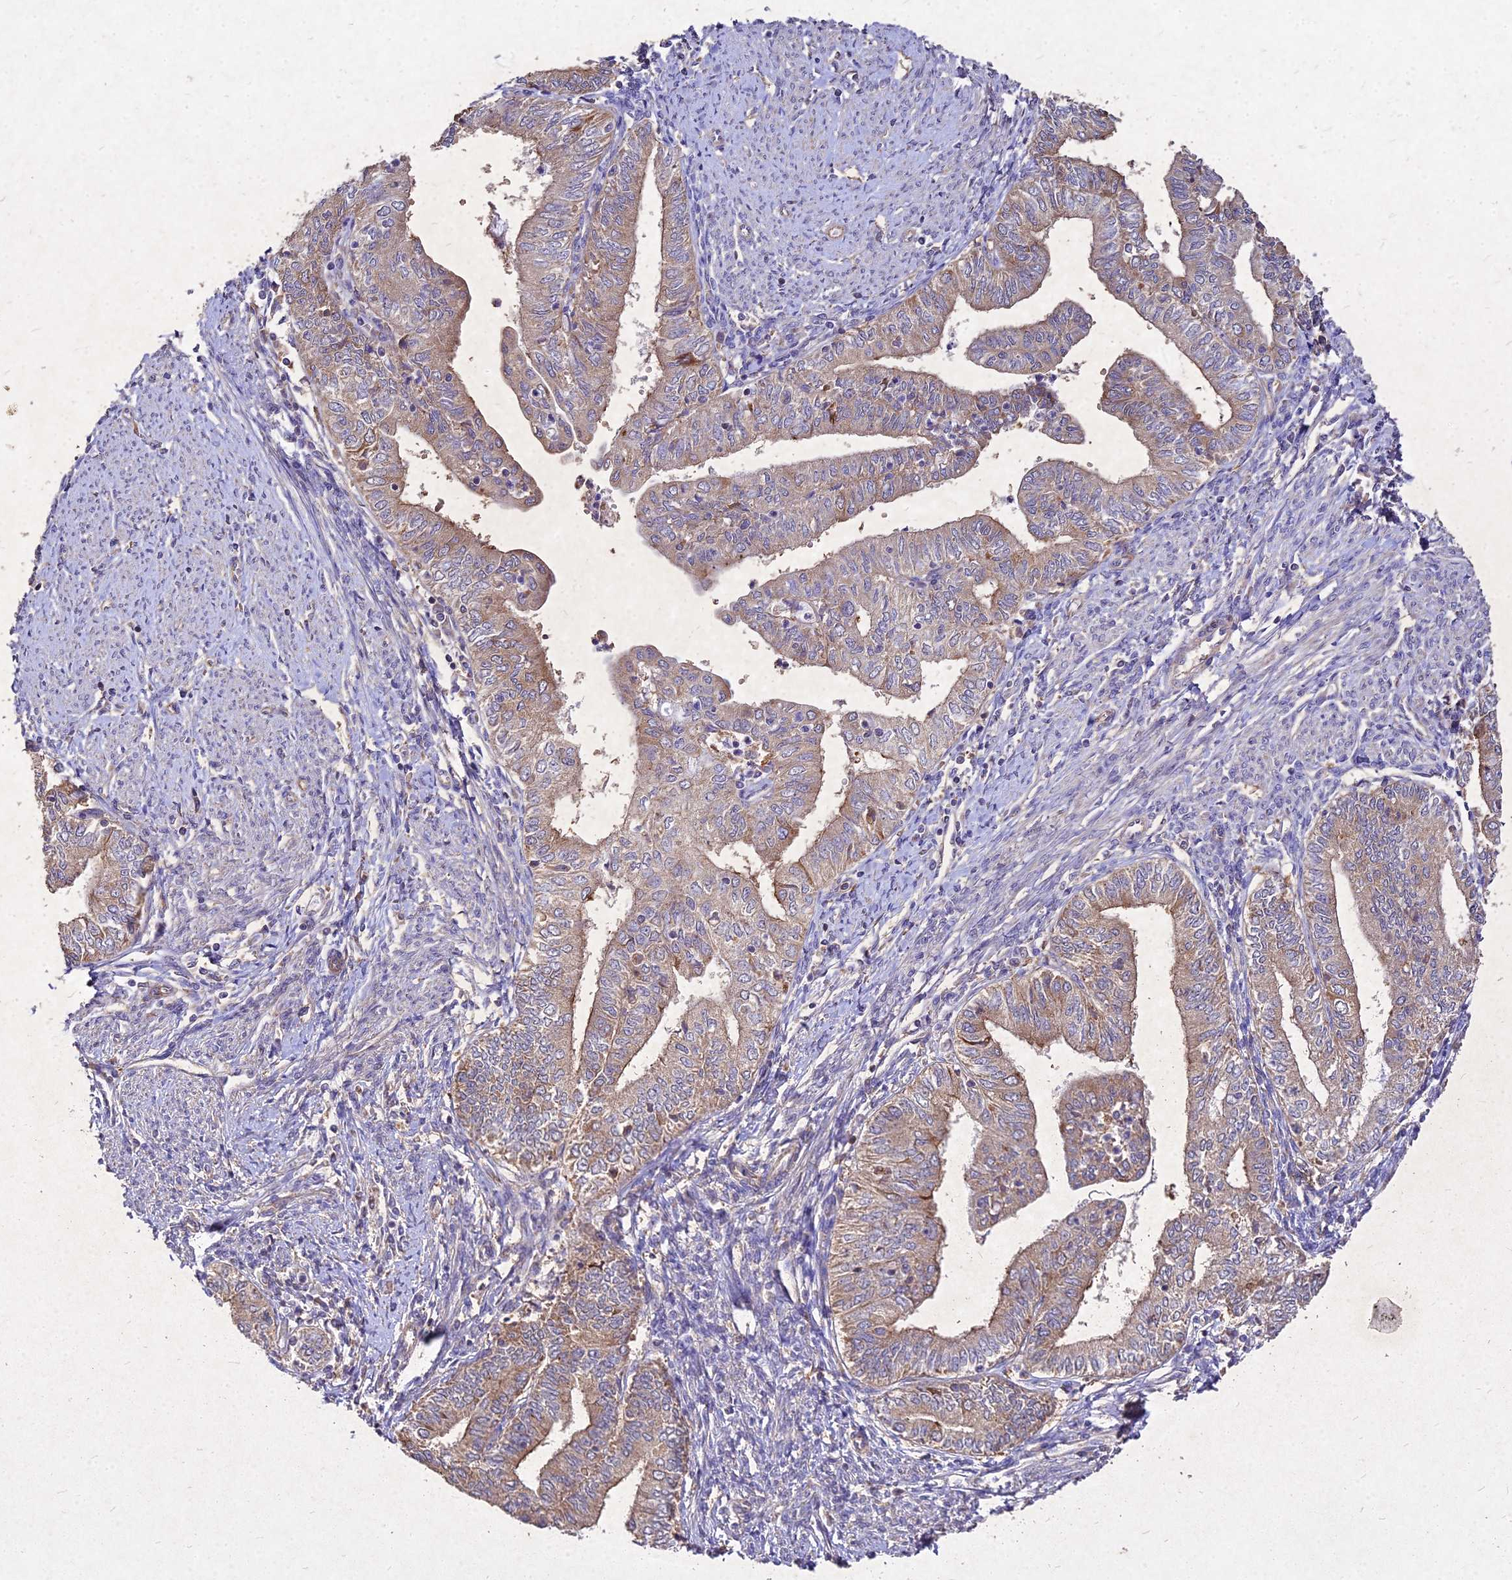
{"staining": {"intensity": "weak", "quantity": ">75%", "location": "cytoplasmic/membranous"}, "tissue": "endometrial cancer", "cell_type": "Tumor cells", "image_type": "cancer", "snomed": [{"axis": "morphology", "description": "Adenocarcinoma, NOS"}, {"axis": "topography", "description": "Endometrium"}], "caption": "Tumor cells display weak cytoplasmic/membranous positivity in approximately >75% of cells in endometrial adenocarcinoma.", "gene": "SKA1", "patient": {"sex": "female", "age": 66}}